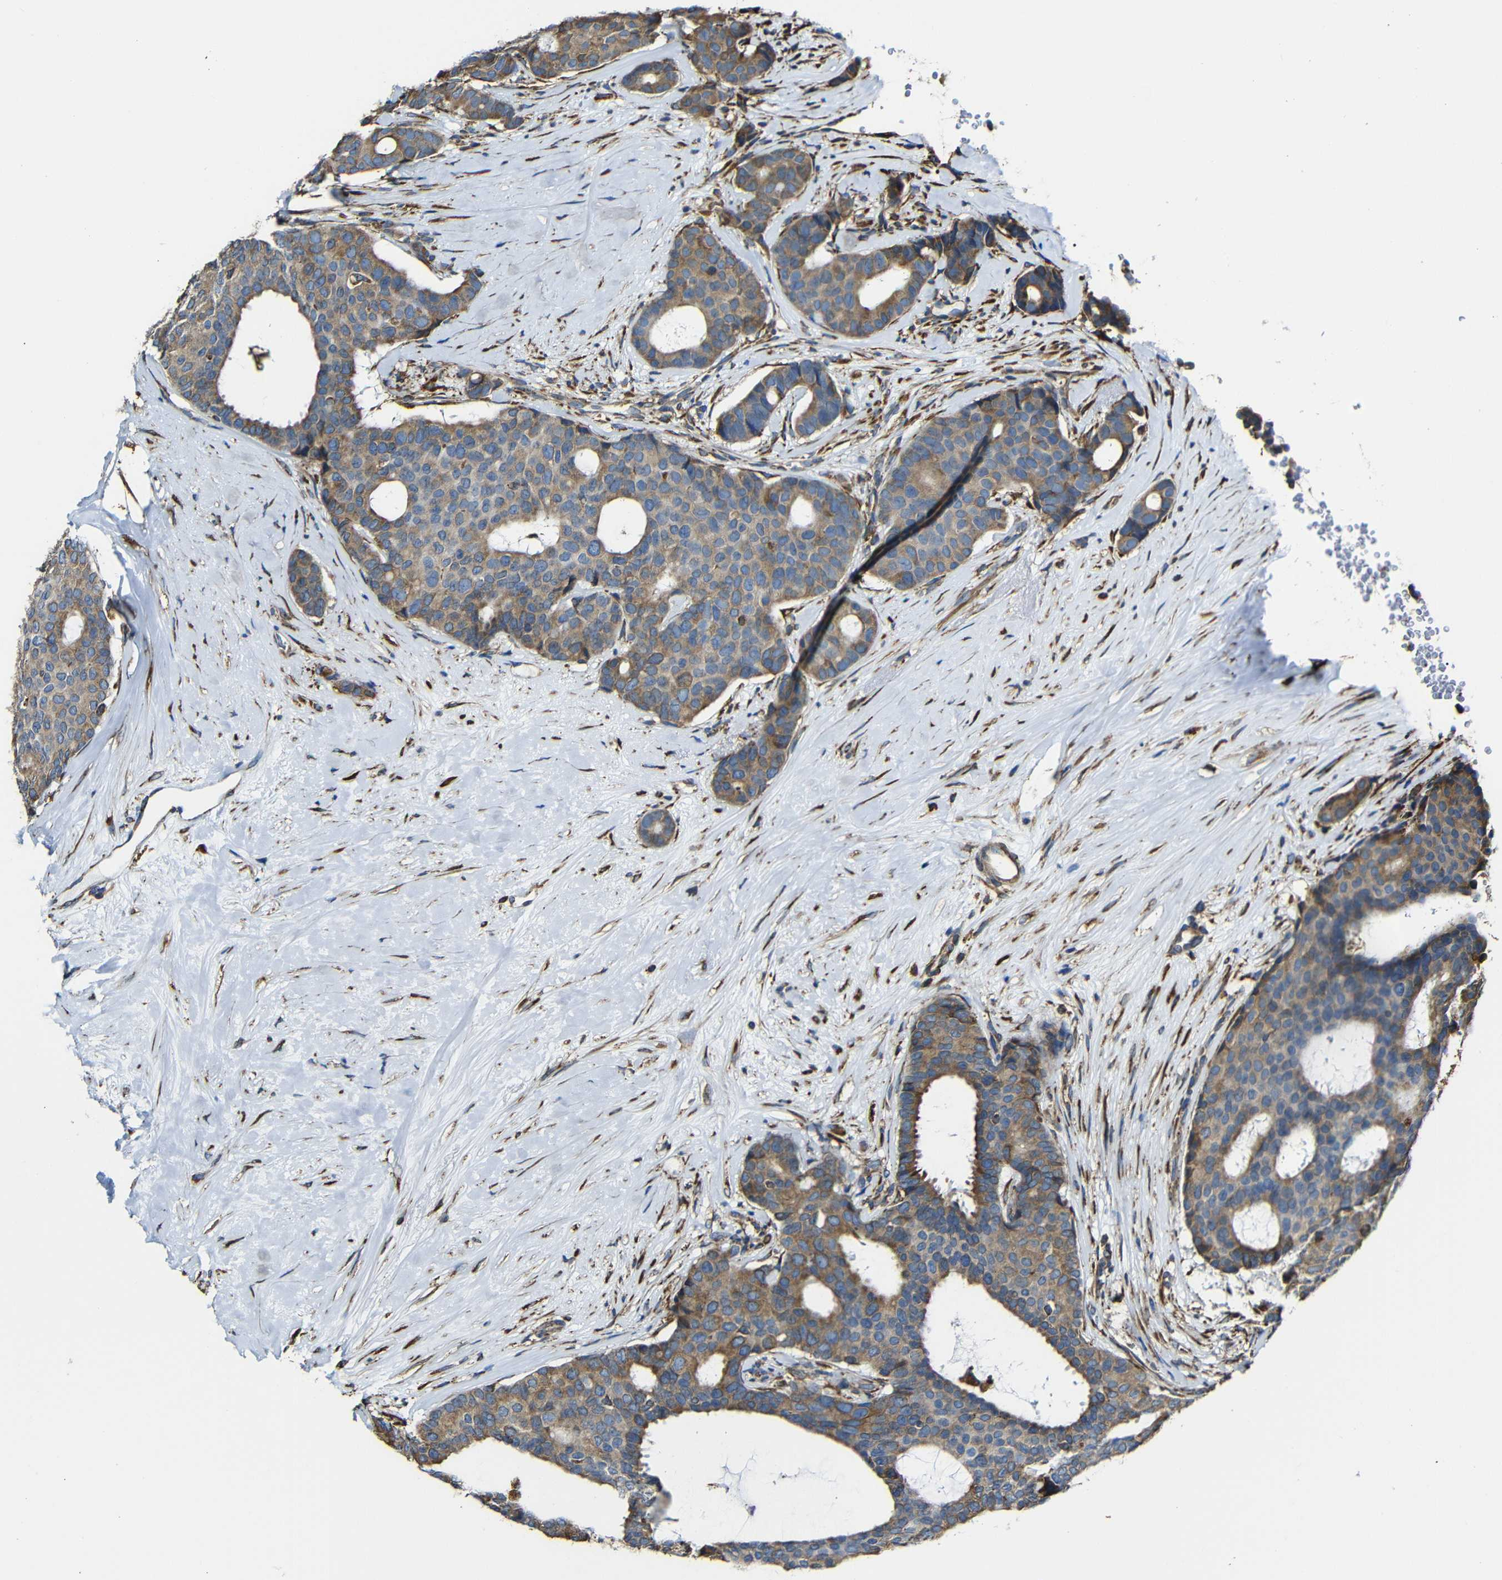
{"staining": {"intensity": "moderate", "quantity": ">75%", "location": "cytoplasmic/membranous"}, "tissue": "breast cancer", "cell_type": "Tumor cells", "image_type": "cancer", "snomed": [{"axis": "morphology", "description": "Duct carcinoma"}, {"axis": "topography", "description": "Breast"}], "caption": "Breast cancer (invasive ductal carcinoma) stained with immunohistochemistry shows moderate cytoplasmic/membranous expression in approximately >75% of tumor cells. (IHC, brightfield microscopy, high magnification).", "gene": "PPIB", "patient": {"sex": "female", "age": 75}}